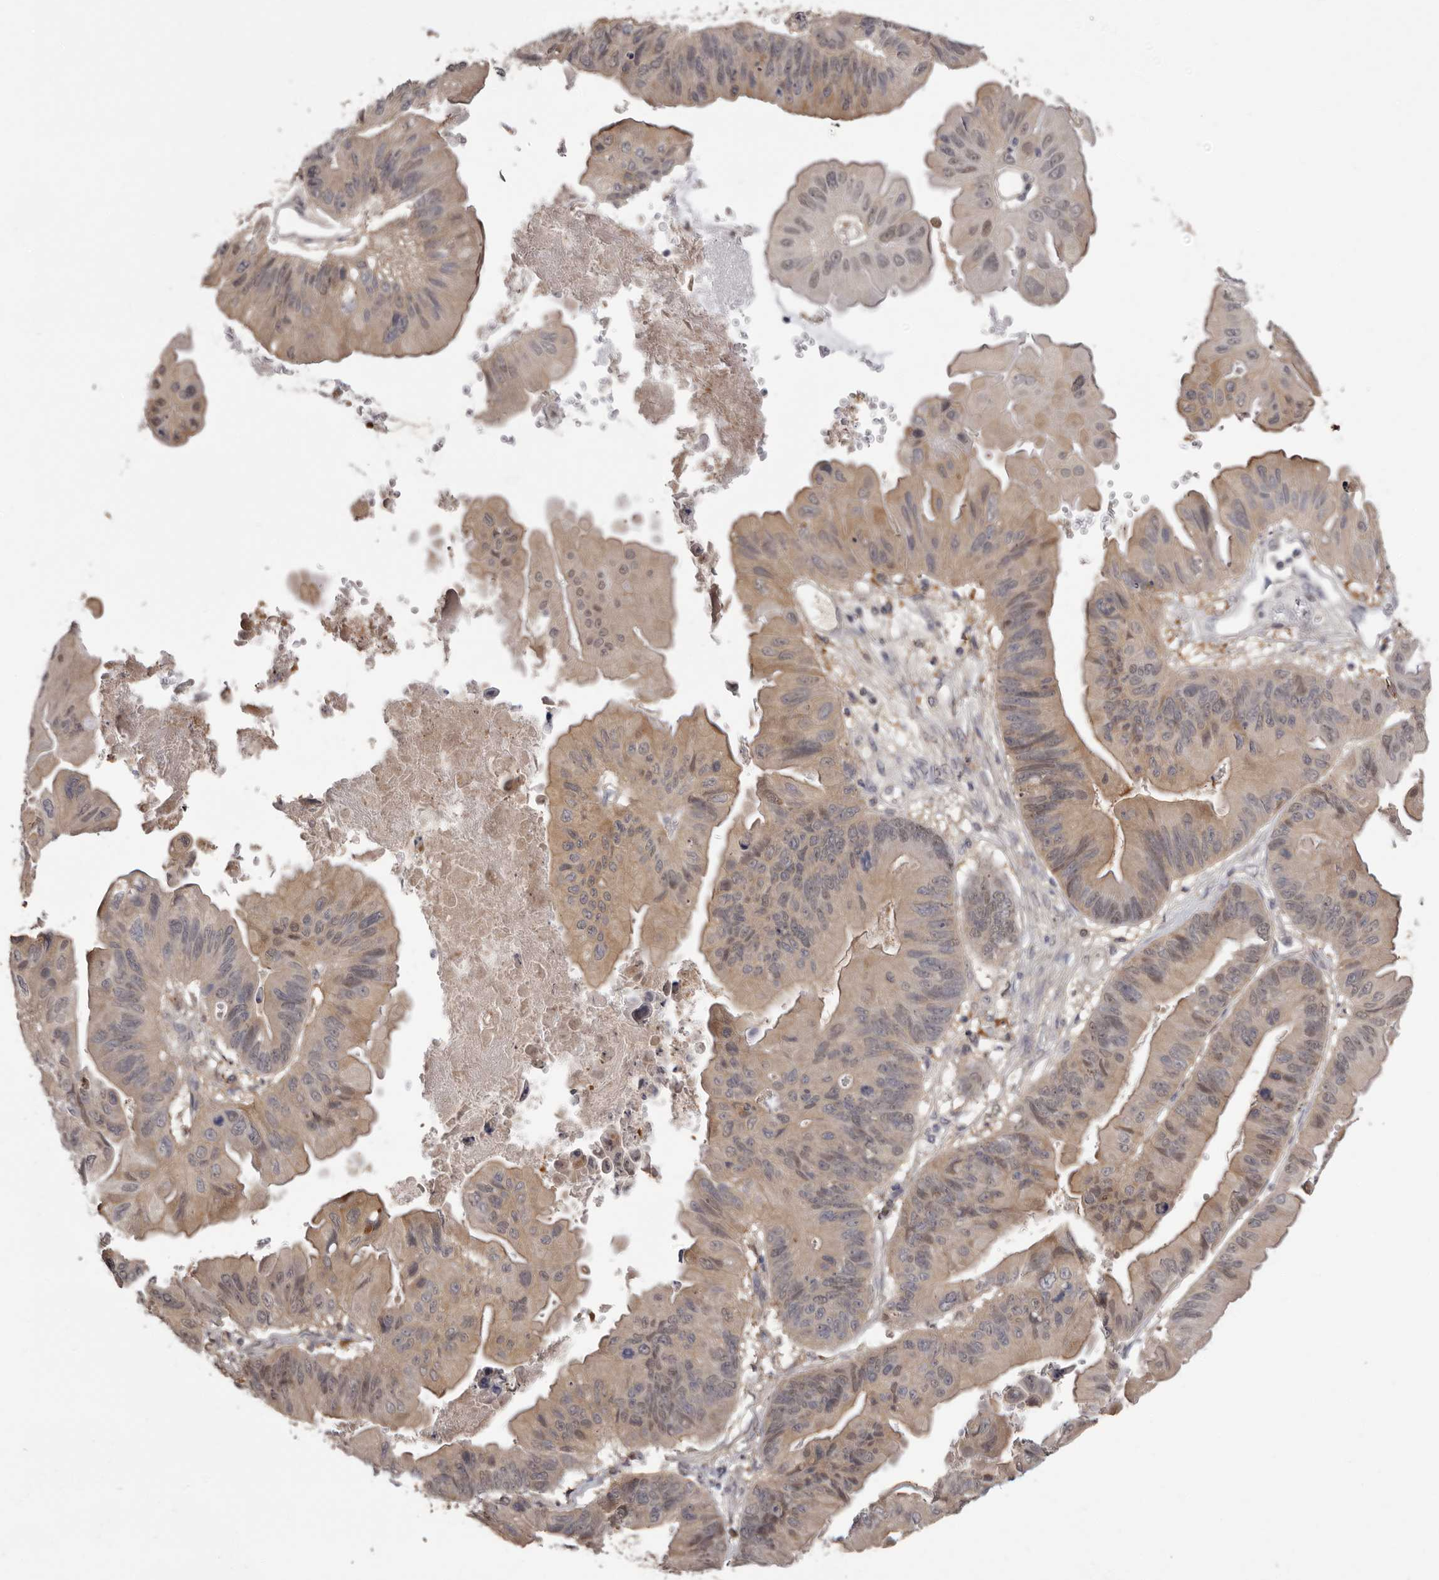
{"staining": {"intensity": "weak", "quantity": ">75%", "location": "cytoplasmic/membranous,nuclear"}, "tissue": "ovarian cancer", "cell_type": "Tumor cells", "image_type": "cancer", "snomed": [{"axis": "morphology", "description": "Cystadenocarcinoma, mucinous, NOS"}, {"axis": "topography", "description": "Ovary"}], "caption": "The micrograph displays staining of ovarian cancer, revealing weak cytoplasmic/membranous and nuclear protein staining (brown color) within tumor cells.", "gene": "MDH1", "patient": {"sex": "female", "age": 61}}